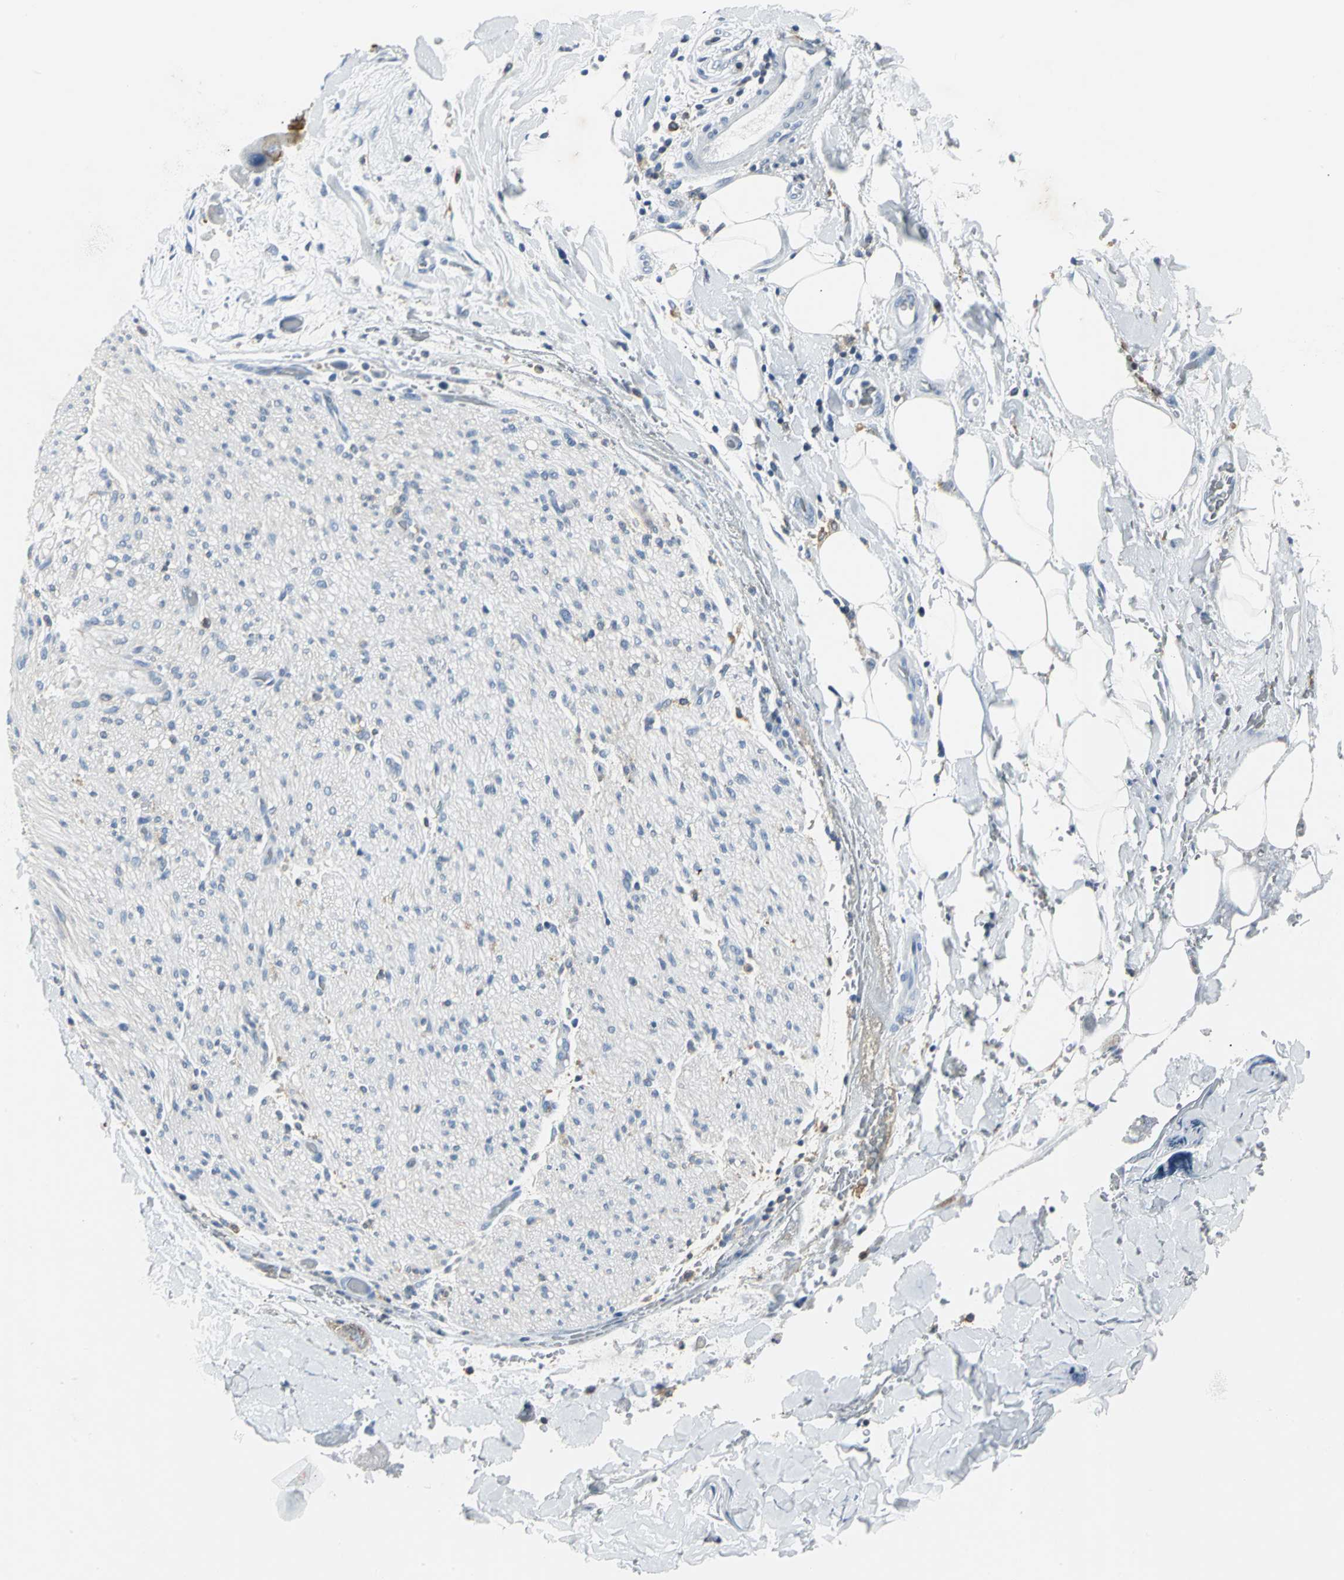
{"staining": {"intensity": "negative", "quantity": "none", "location": "none"}, "tissue": "adipose tissue", "cell_type": "Adipocytes", "image_type": "normal", "snomed": [{"axis": "morphology", "description": "Normal tissue, NOS"}, {"axis": "morphology", "description": "Cholangiocarcinoma"}, {"axis": "topography", "description": "Liver"}, {"axis": "topography", "description": "Peripheral nerve tissue"}], "caption": "Normal adipose tissue was stained to show a protein in brown. There is no significant staining in adipocytes. (DAB IHC with hematoxylin counter stain).", "gene": "IQGAP2", "patient": {"sex": "male", "age": 50}}